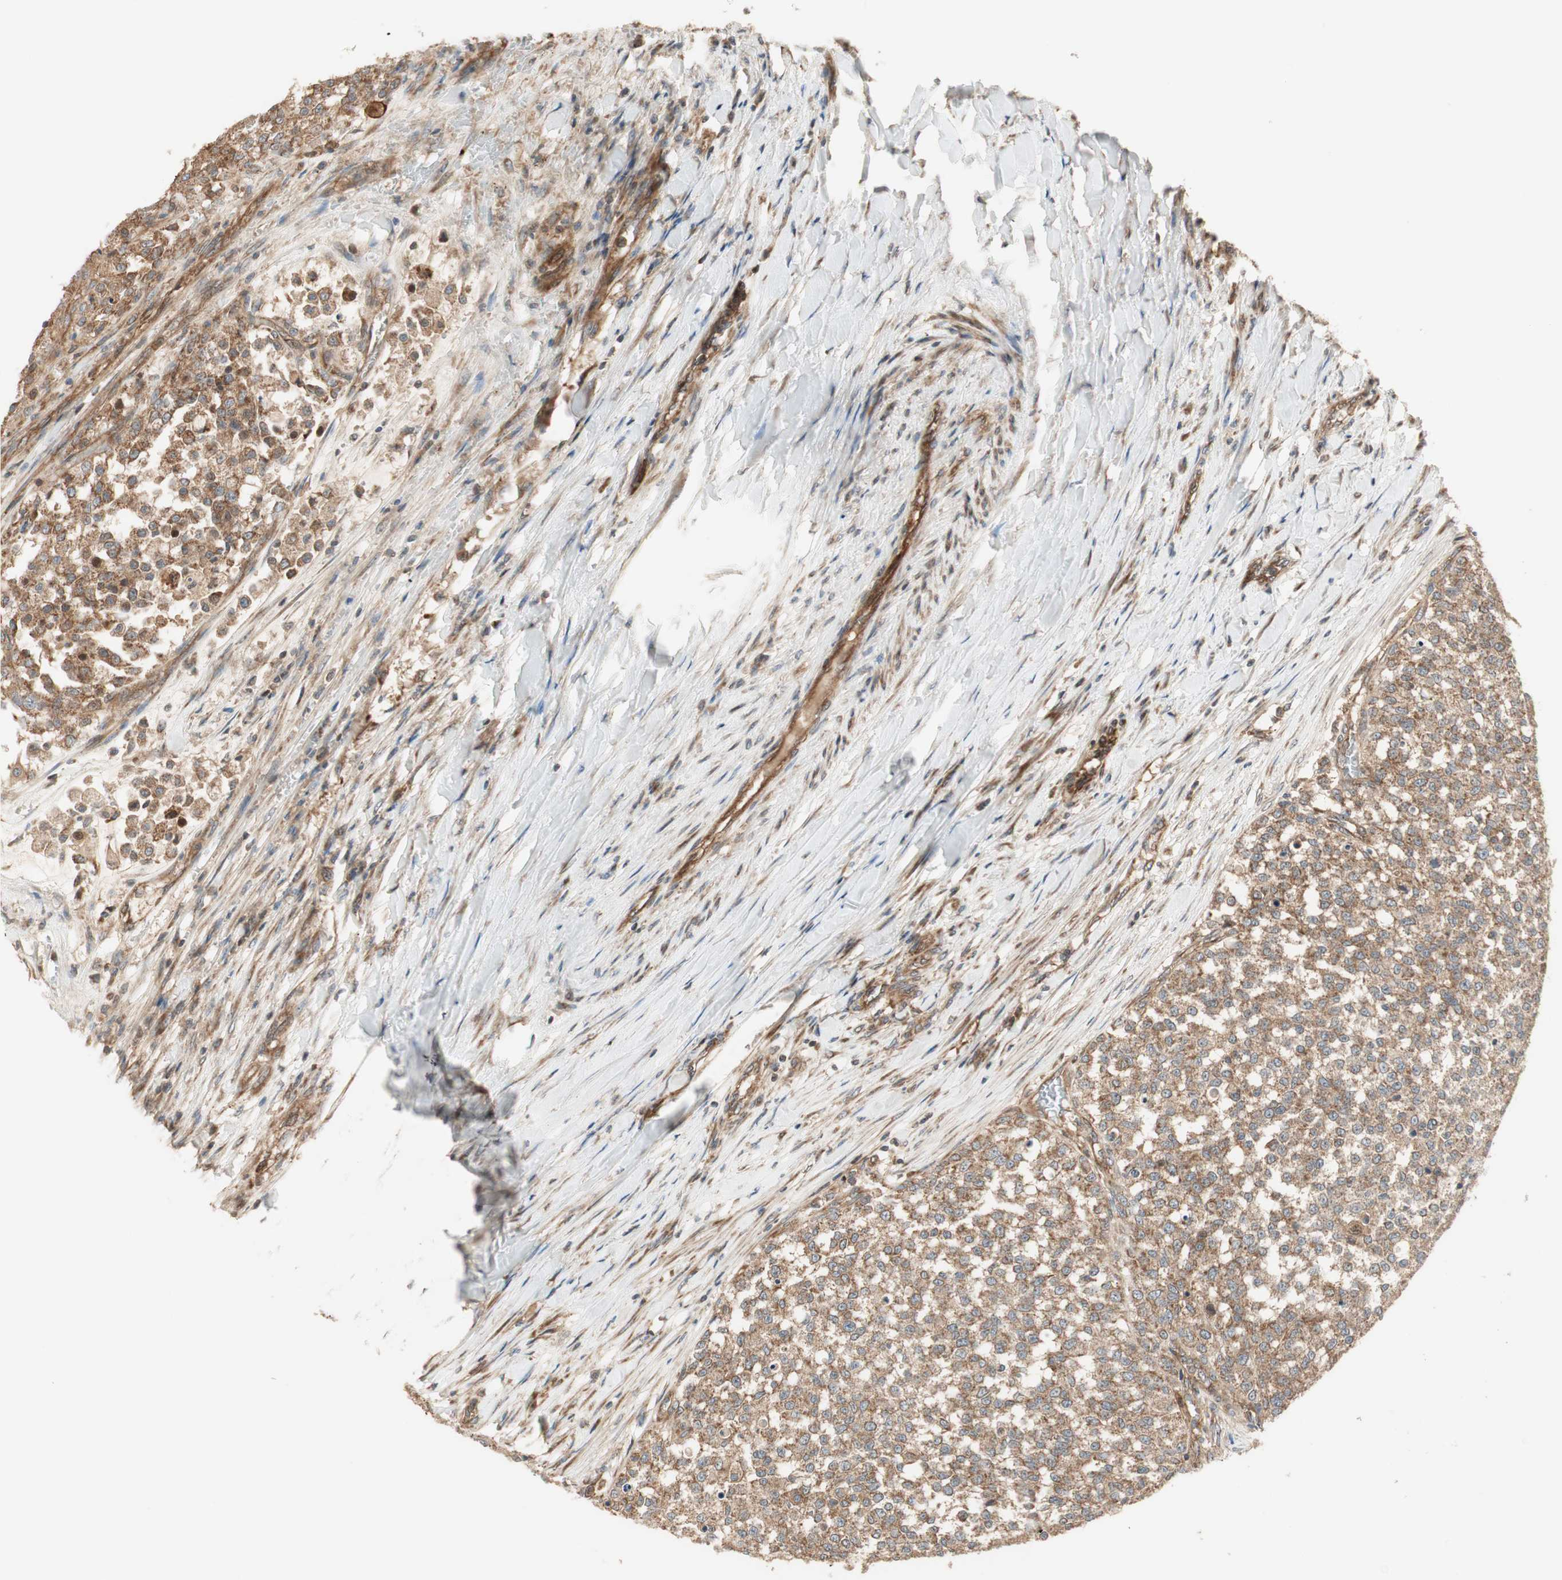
{"staining": {"intensity": "moderate", "quantity": ">75%", "location": "cytoplasmic/membranous"}, "tissue": "testis cancer", "cell_type": "Tumor cells", "image_type": "cancer", "snomed": [{"axis": "morphology", "description": "Seminoma, NOS"}, {"axis": "topography", "description": "Testis"}], "caption": "Moderate cytoplasmic/membranous positivity is present in about >75% of tumor cells in seminoma (testis).", "gene": "CTTNBP2NL", "patient": {"sex": "male", "age": 59}}